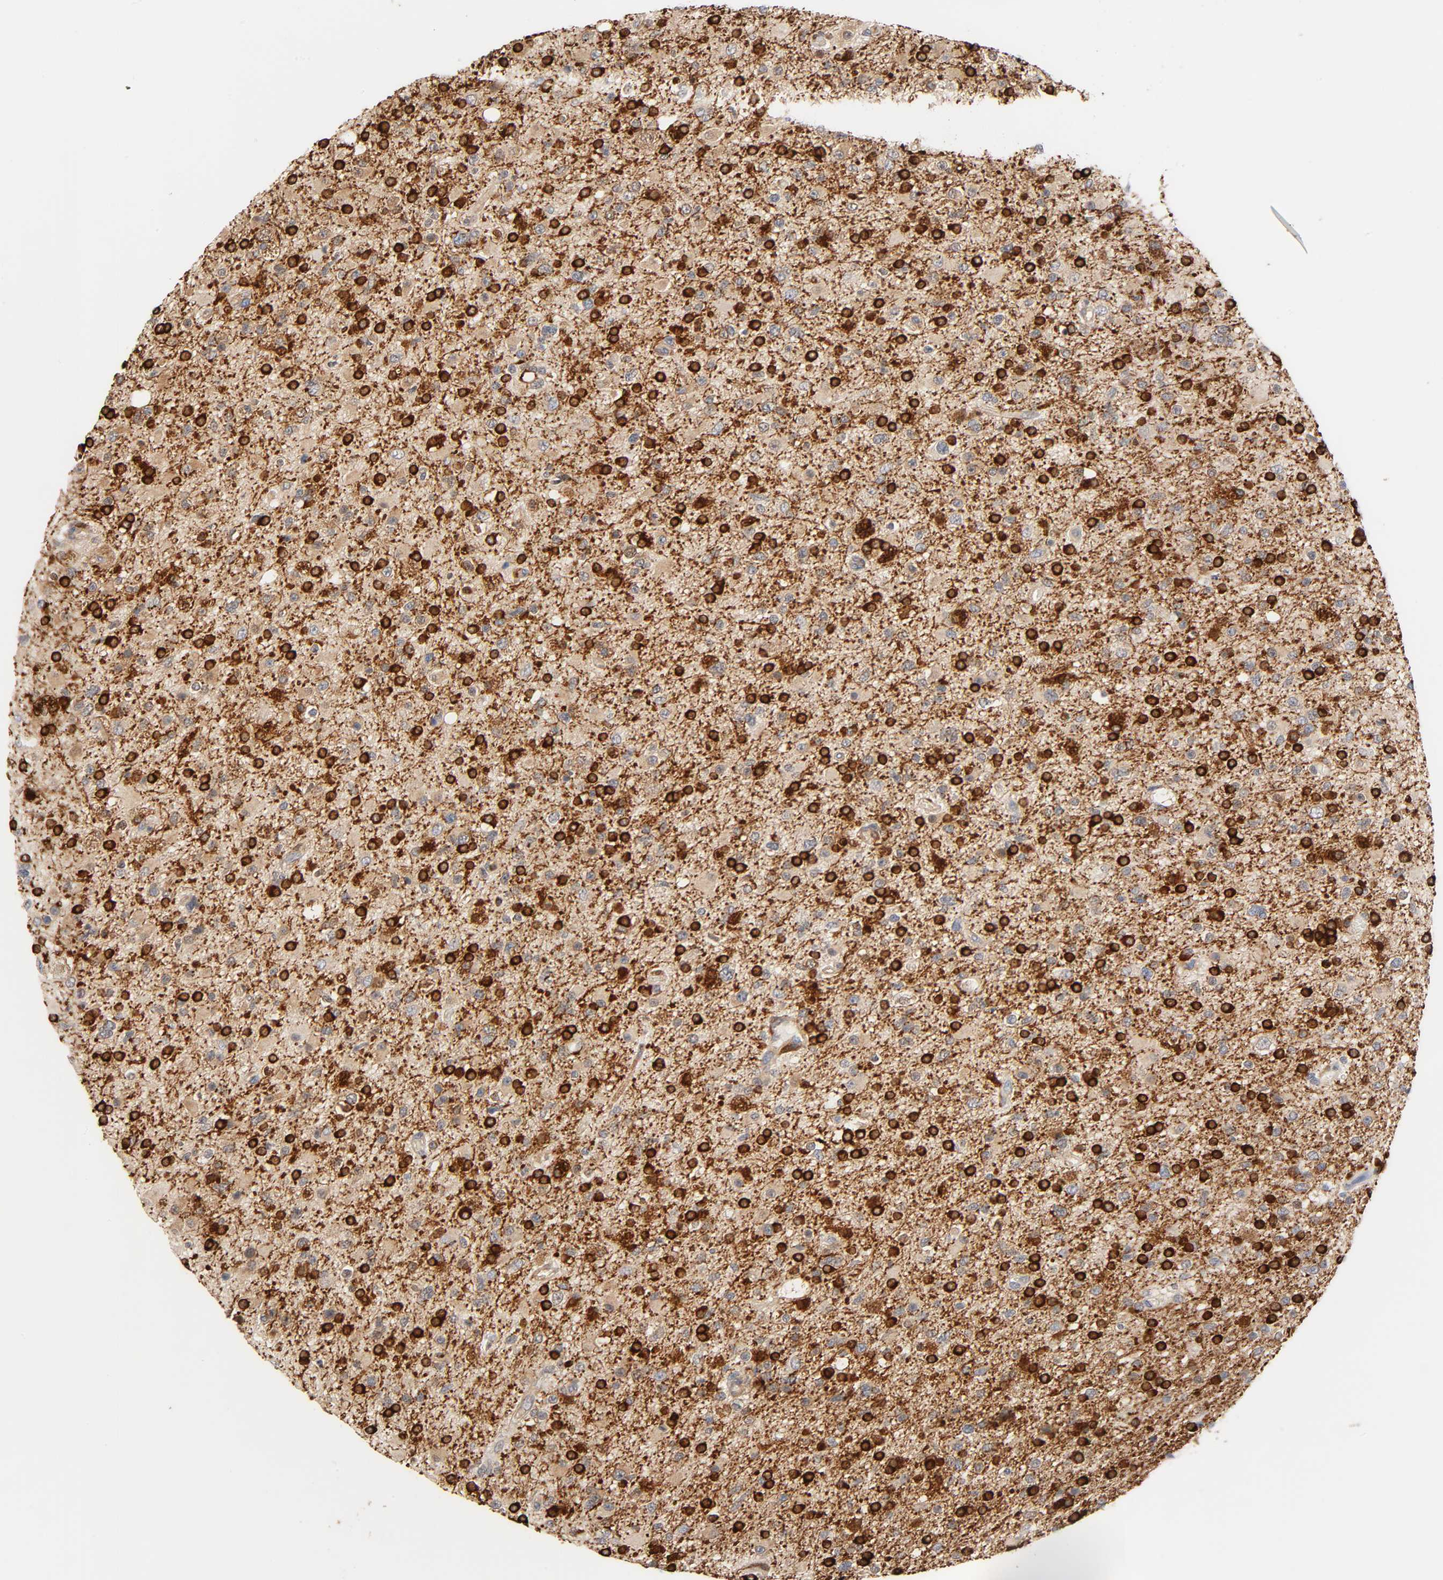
{"staining": {"intensity": "moderate", "quantity": ">75%", "location": "cytoplasmic/membranous"}, "tissue": "glioma", "cell_type": "Tumor cells", "image_type": "cancer", "snomed": [{"axis": "morphology", "description": "Glioma, malignant, High grade"}, {"axis": "topography", "description": "Brain"}], "caption": "Moderate cytoplasmic/membranous protein staining is present in about >75% of tumor cells in glioma.", "gene": "BIN1", "patient": {"sex": "male", "age": 33}}